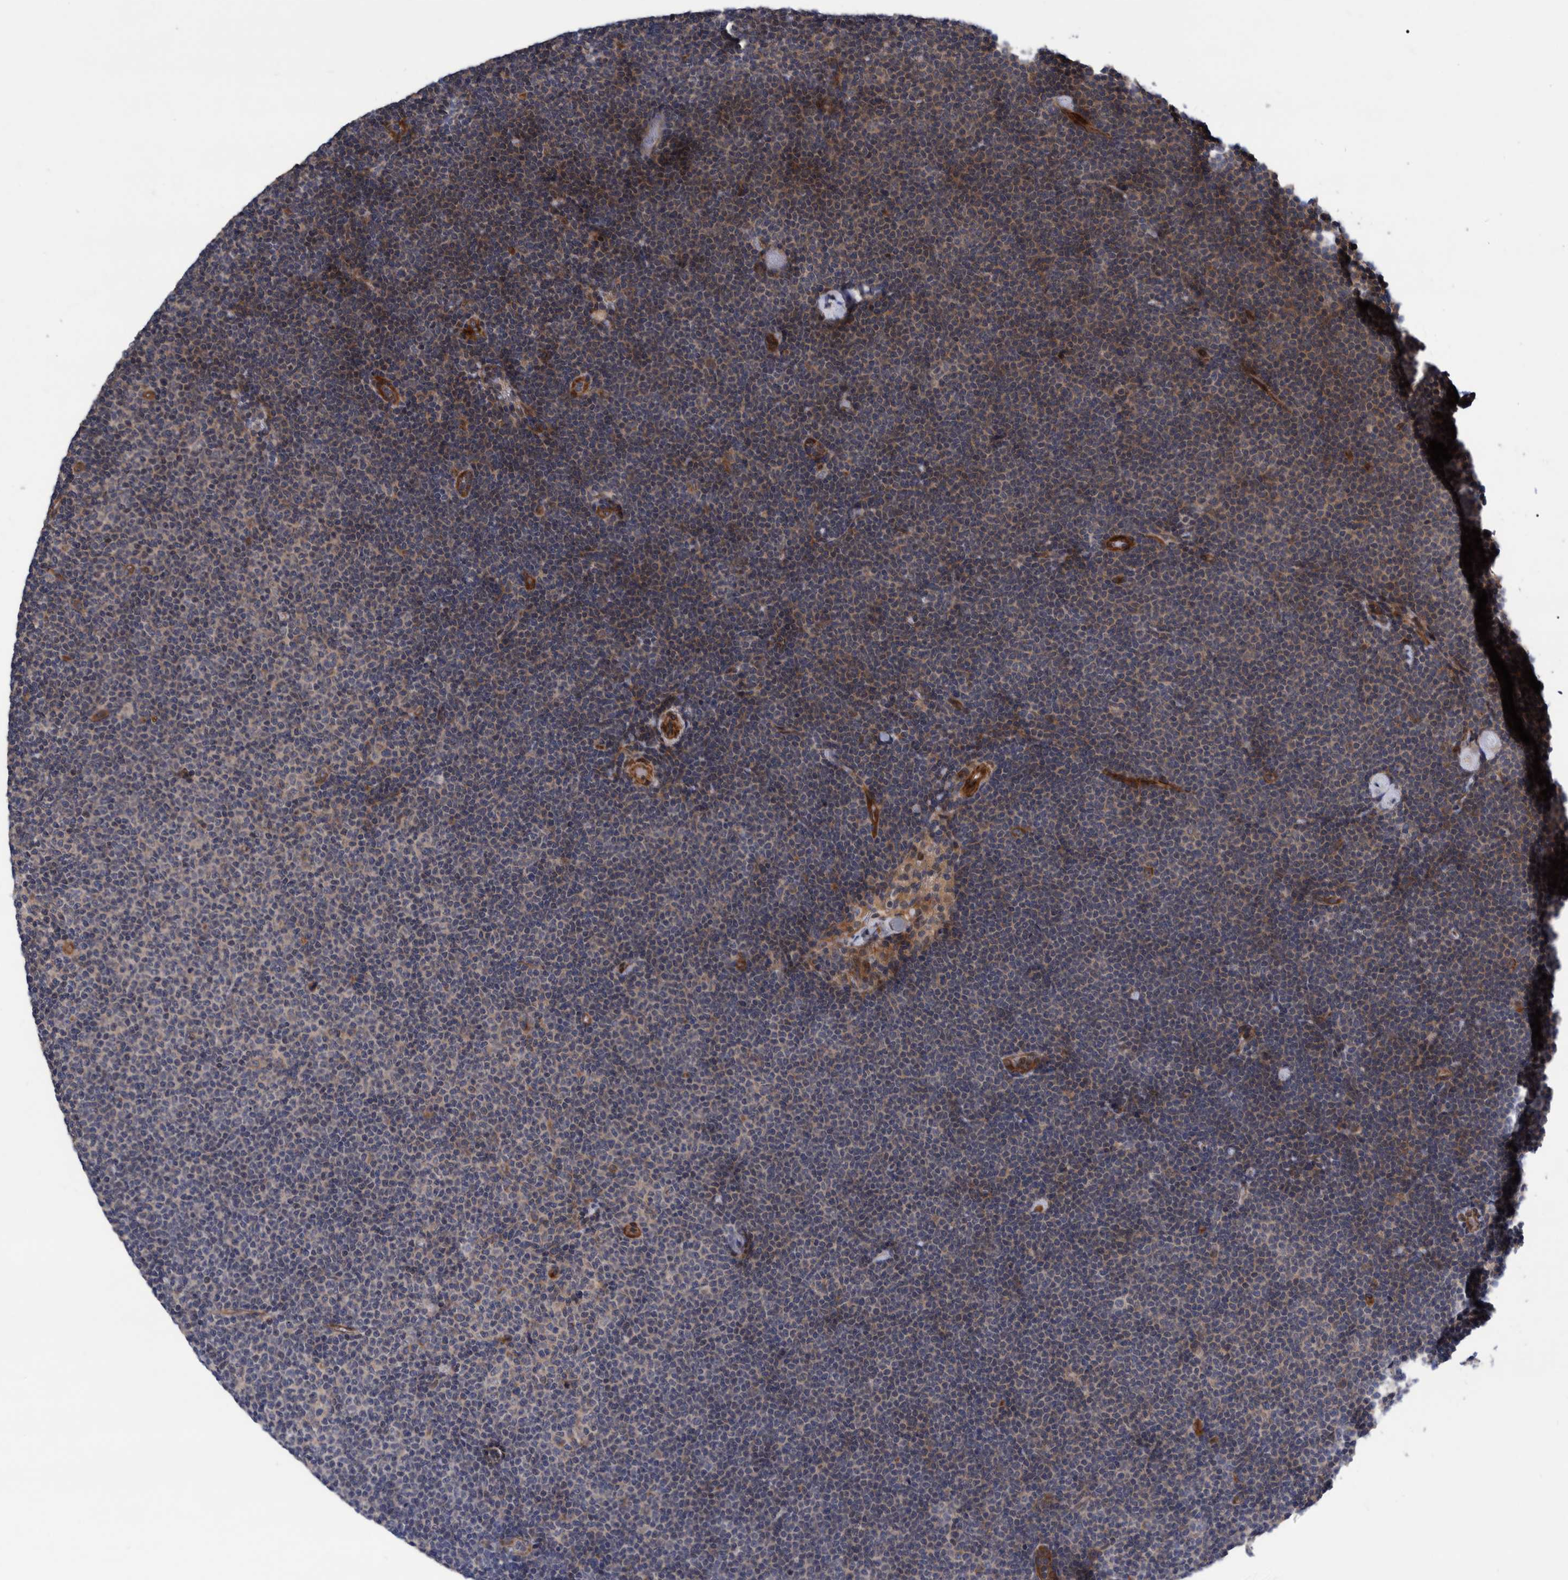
{"staining": {"intensity": "weak", "quantity": ">75%", "location": "cytoplasmic/membranous"}, "tissue": "lymphoma", "cell_type": "Tumor cells", "image_type": "cancer", "snomed": [{"axis": "morphology", "description": "Malignant lymphoma, non-Hodgkin's type, Low grade"}, {"axis": "topography", "description": "Lymph node"}], "caption": "Protein staining by immunohistochemistry demonstrates weak cytoplasmic/membranous expression in approximately >75% of tumor cells in lymphoma. (IHC, brightfield microscopy, high magnification).", "gene": "GRPEL2", "patient": {"sex": "female", "age": 53}}